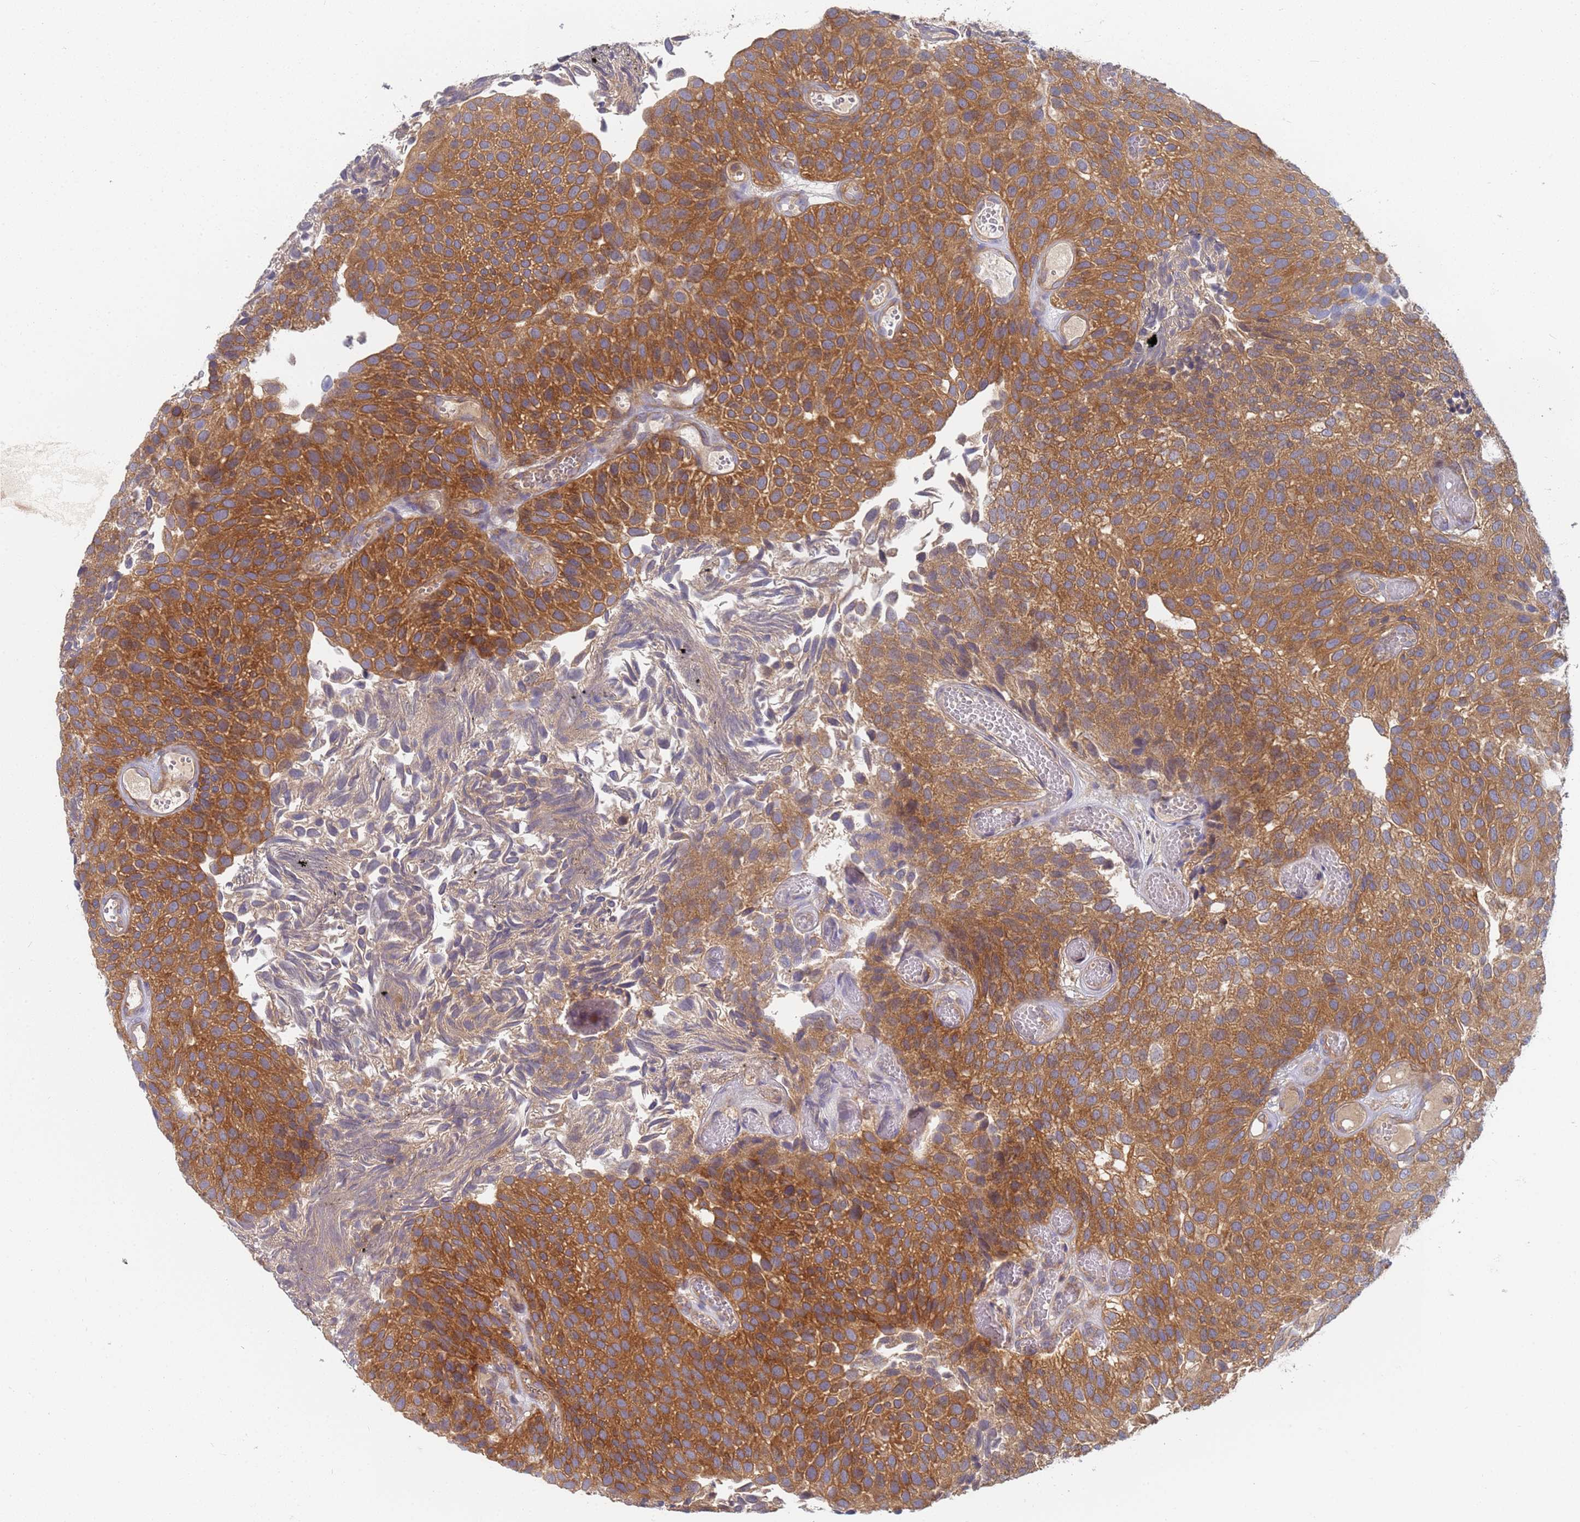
{"staining": {"intensity": "strong", "quantity": ">75%", "location": "cytoplasmic/membranous"}, "tissue": "urothelial cancer", "cell_type": "Tumor cells", "image_type": "cancer", "snomed": [{"axis": "morphology", "description": "Urothelial carcinoma, Low grade"}, {"axis": "topography", "description": "Urinary bladder"}], "caption": "Protein expression analysis of urothelial cancer displays strong cytoplasmic/membranous positivity in approximately >75% of tumor cells.", "gene": "SHARPIN", "patient": {"sex": "male", "age": 89}}